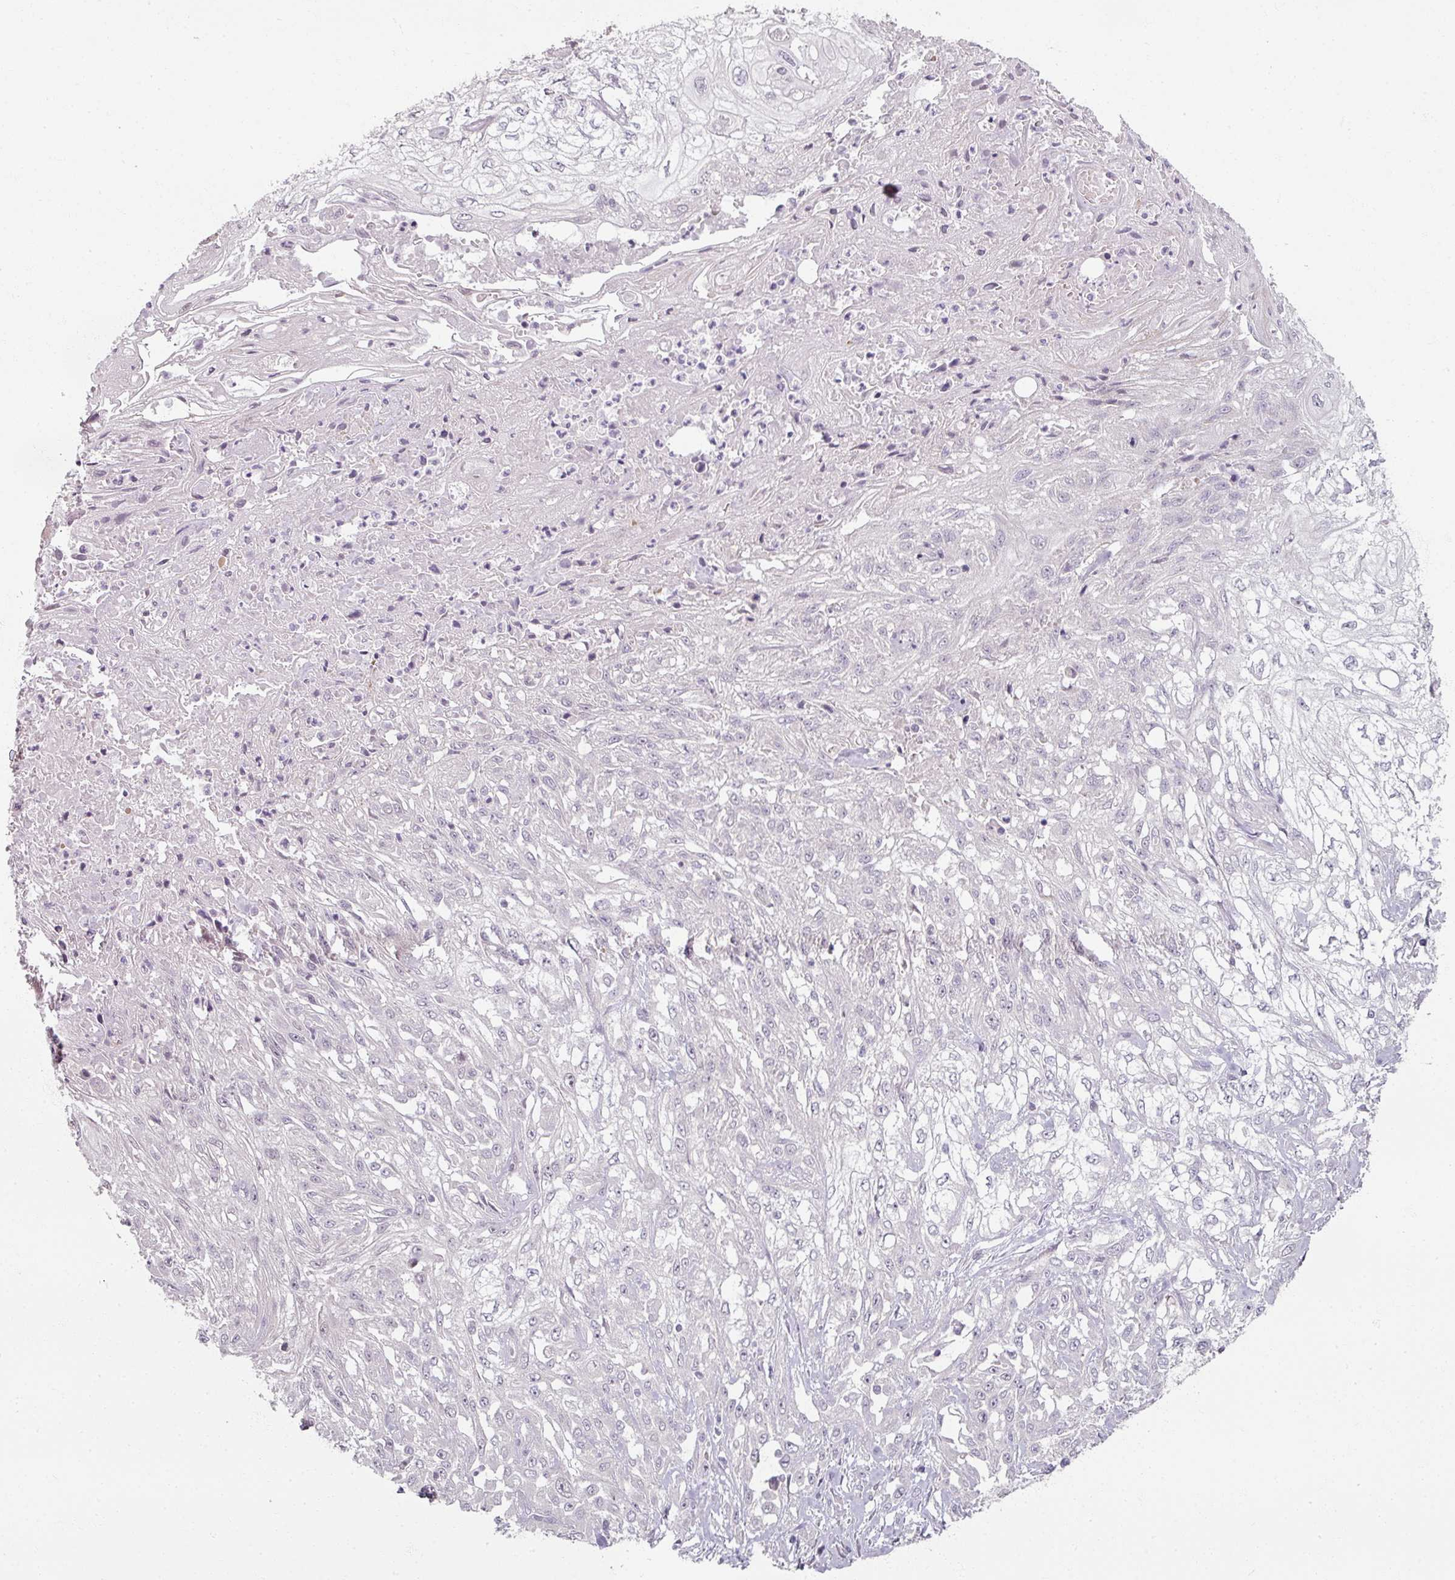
{"staining": {"intensity": "negative", "quantity": "none", "location": "none"}, "tissue": "skin cancer", "cell_type": "Tumor cells", "image_type": "cancer", "snomed": [{"axis": "morphology", "description": "Squamous cell carcinoma, NOS"}, {"axis": "morphology", "description": "Squamous cell carcinoma, metastatic, NOS"}, {"axis": "topography", "description": "Skin"}, {"axis": "topography", "description": "Lymph node"}], "caption": "Histopathology image shows no significant protein staining in tumor cells of squamous cell carcinoma (skin). (IHC, brightfield microscopy, high magnification).", "gene": "MYMK", "patient": {"sex": "male", "age": 75}}